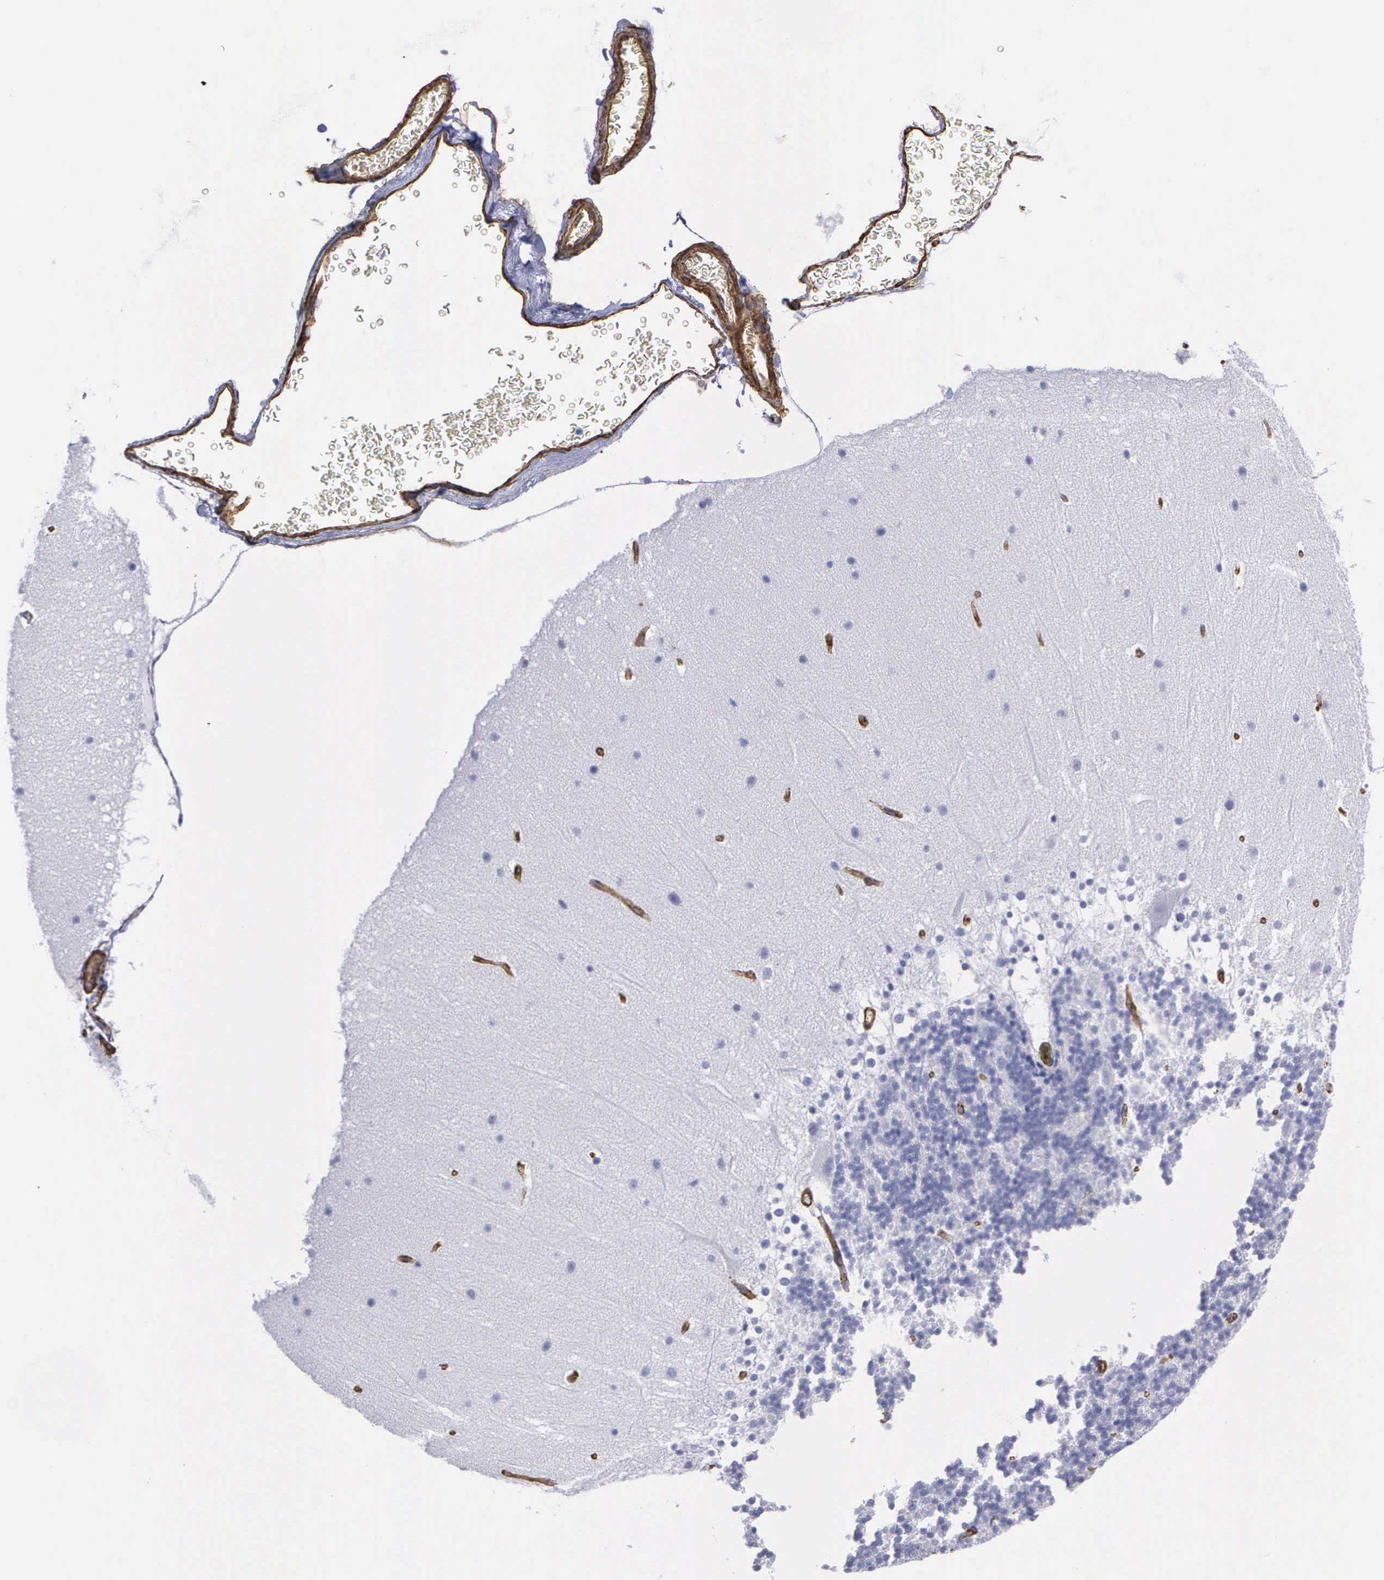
{"staining": {"intensity": "negative", "quantity": "none", "location": "none"}, "tissue": "cerebellum", "cell_type": "Cells in granular layer", "image_type": "normal", "snomed": [{"axis": "morphology", "description": "Normal tissue, NOS"}, {"axis": "topography", "description": "Cerebellum"}], "caption": "Cerebellum stained for a protein using immunohistochemistry (IHC) displays no staining cells in granular layer.", "gene": "MAGEB10", "patient": {"sex": "female", "age": 19}}